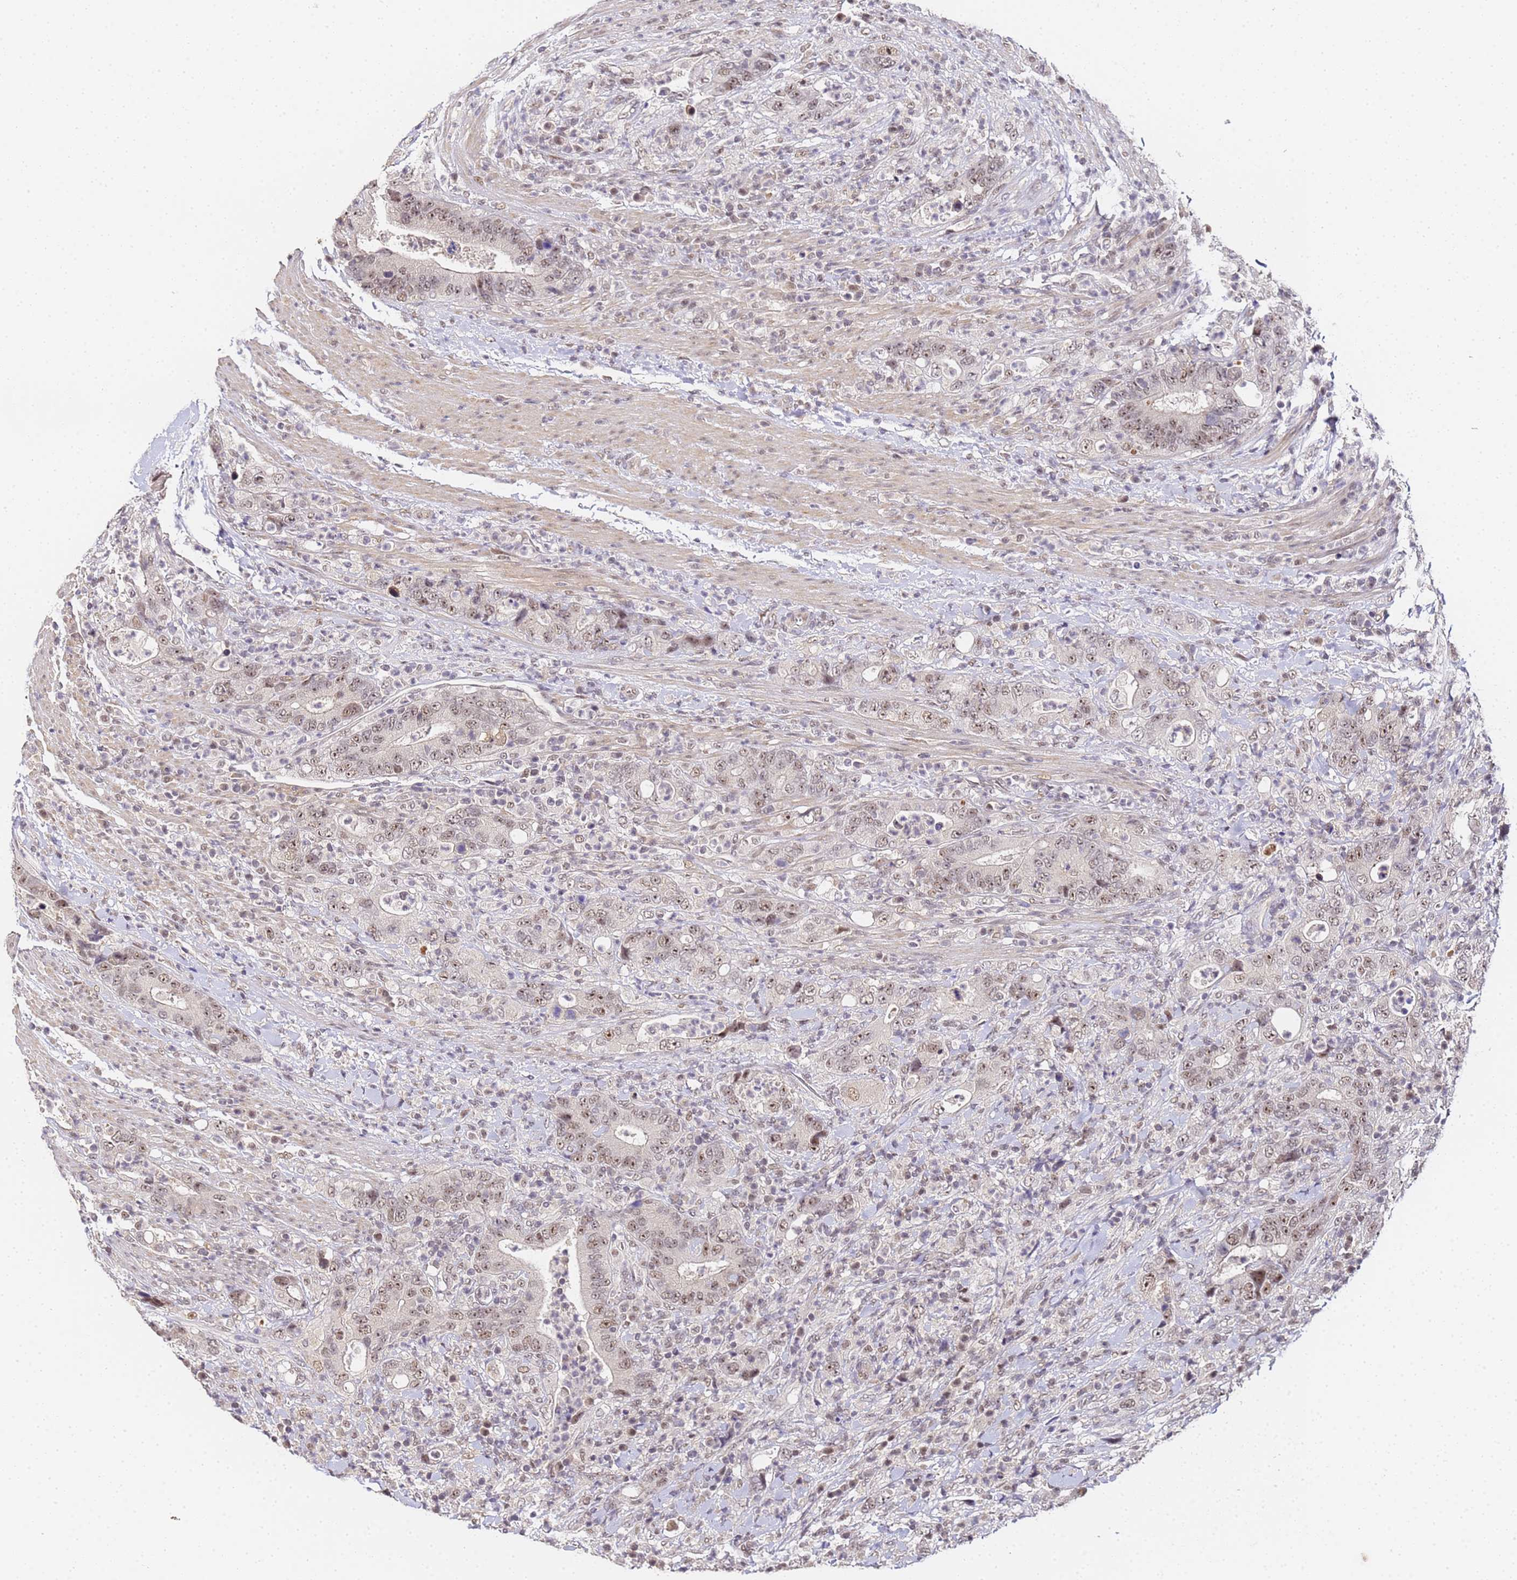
{"staining": {"intensity": "weak", "quantity": ">75%", "location": "nuclear"}, "tissue": "colorectal cancer", "cell_type": "Tumor cells", "image_type": "cancer", "snomed": [{"axis": "morphology", "description": "Adenocarcinoma, NOS"}, {"axis": "topography", "description": "Colon"}], "caption": "Weak nuclear expression is identified in approximately >75% of tumor cells in colorectal adenocarcinoma.", "gene": "LSM3", "patient": {"sex": "female", "age": 75}}